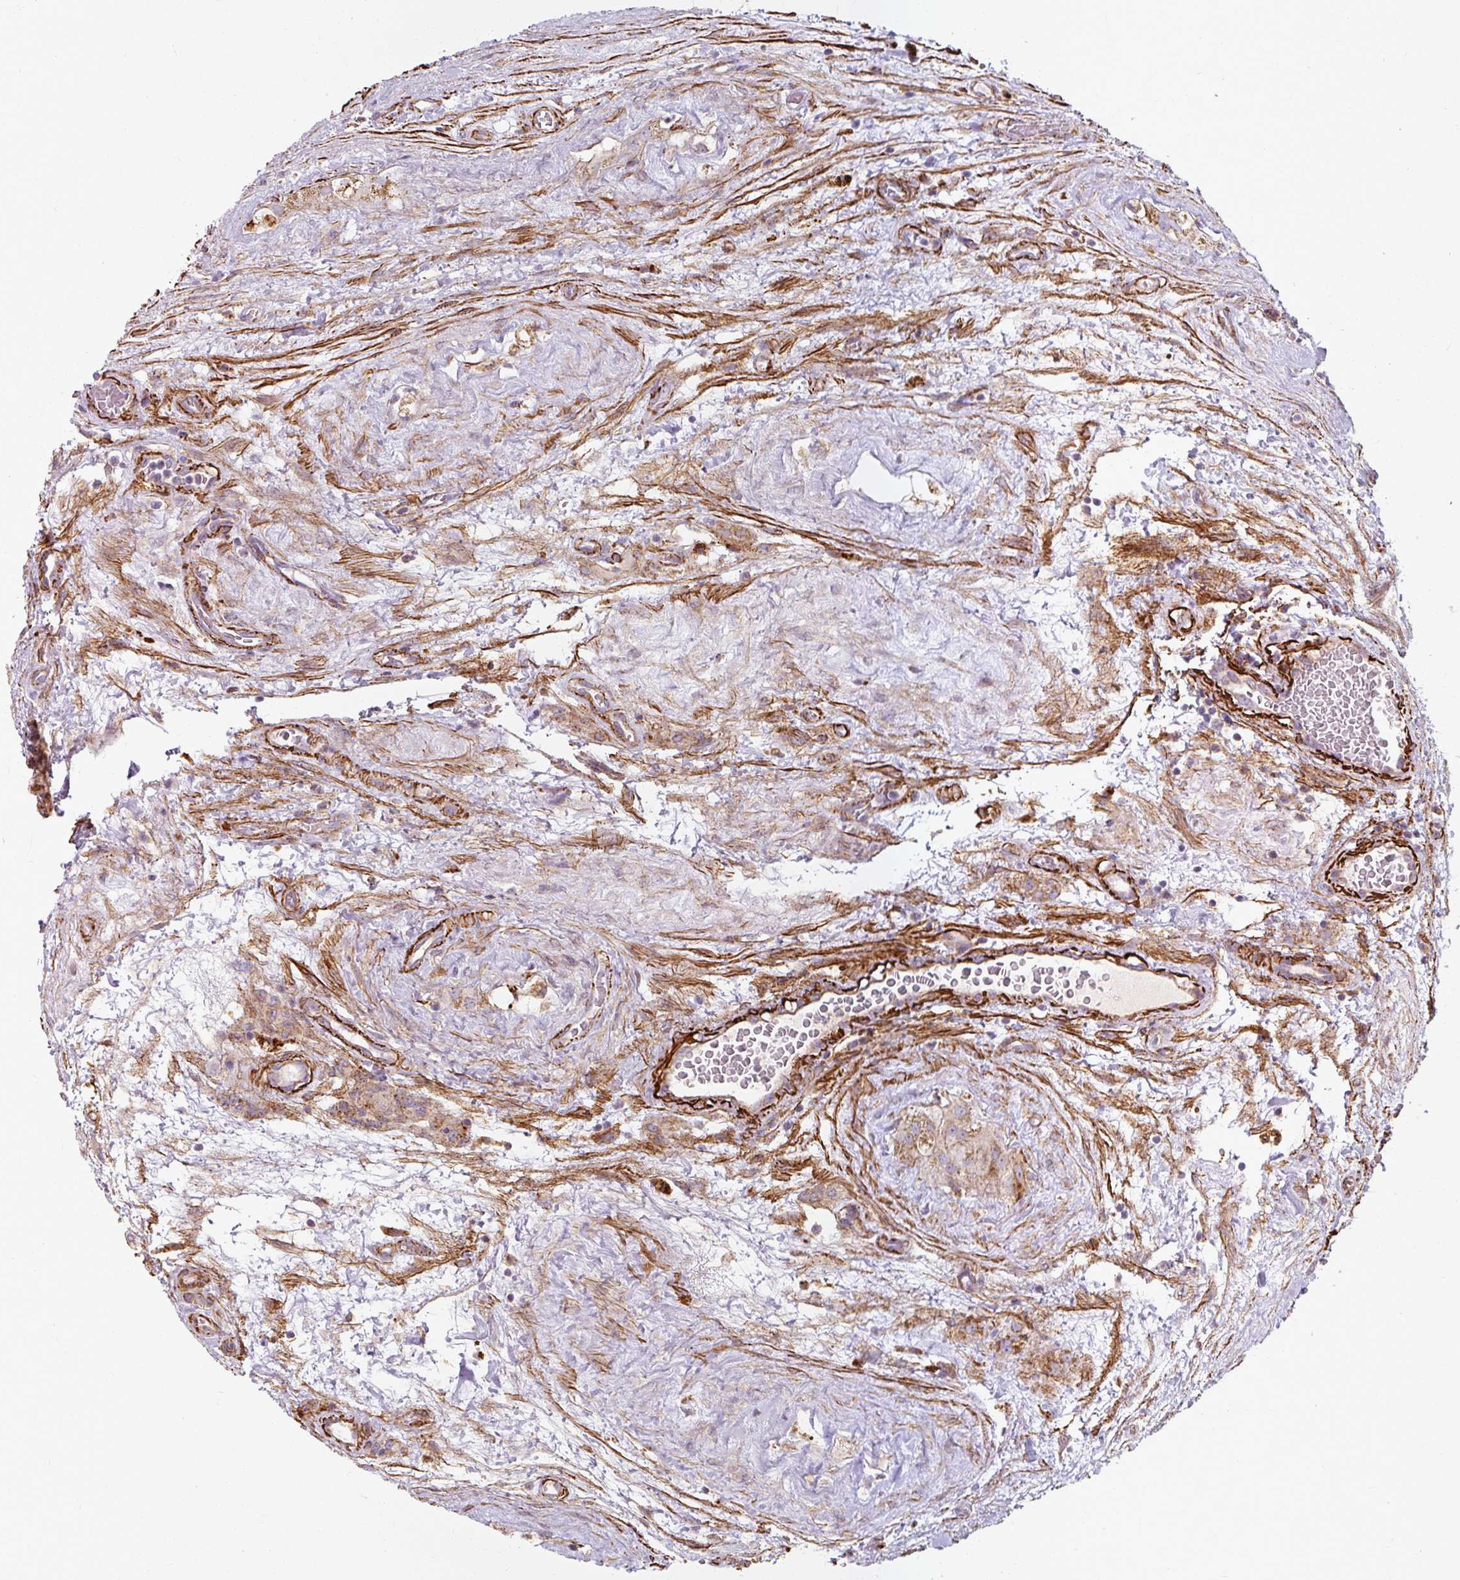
{"staining": {"intensity": "moderate", "quantity": "25%-75%", "location": "cytoplasmic/membranous"}, "tissue": "testis cancer", "cell_type": "Tumor cells", "image_type": "cancer", "snomed": [{"axis": "morphology", "description": "Seminoma, NOS"}, {"axis": "topography", "description": "Testis"}], "caption": "IHC of human testis cancer (seminoma) displays medium levels of moderate cytoplasmic/membranous expression in about 25%-75% of tumor cells.", "gene": "MRPS5", "patient": {"sex": "male", "age": 71}}